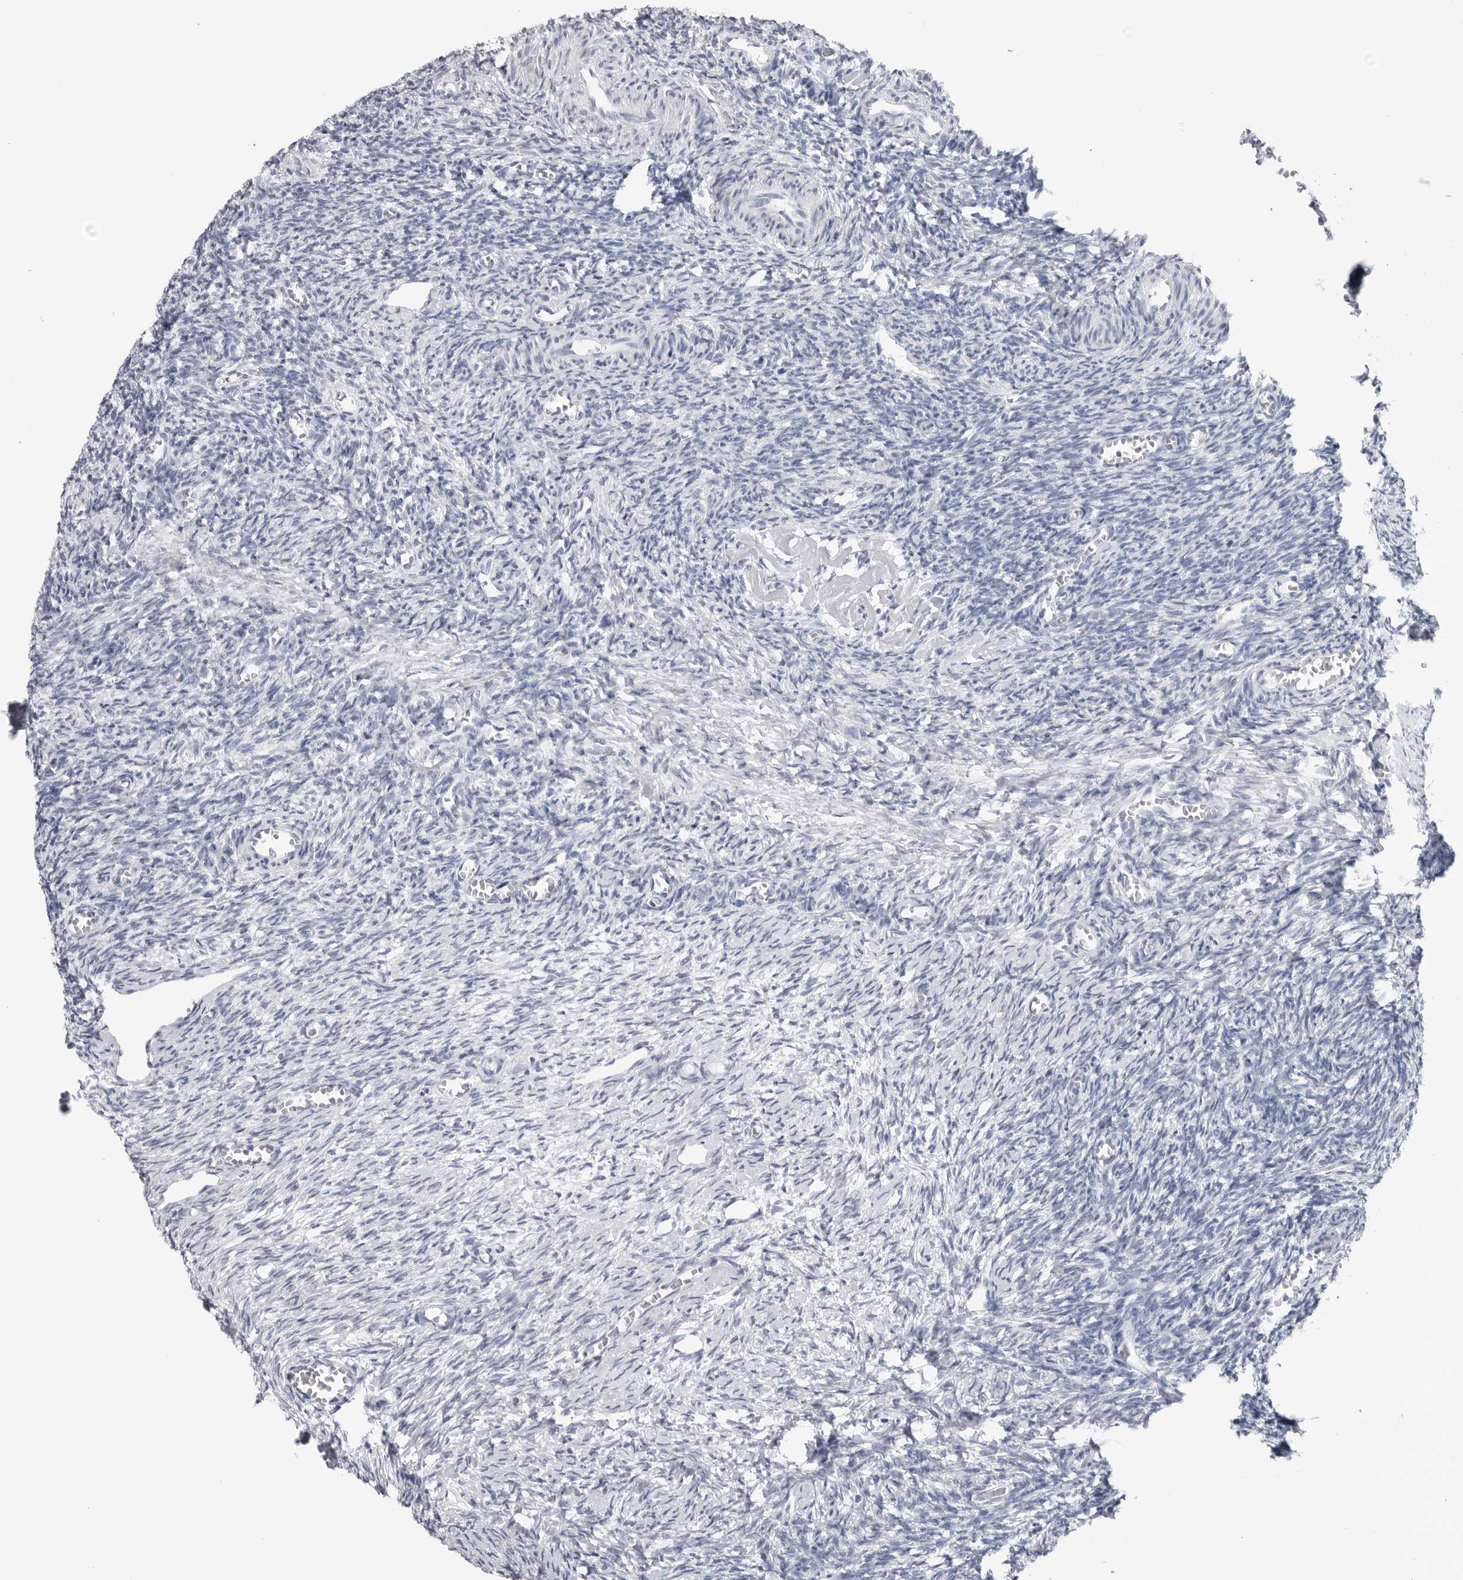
{"staining": {"intensity": "negative", "quantity": "none", "location": "none"}, "tissue": "ovary", "cell_type": "Ovarian stroma cells", "image_type": "normal", "snomed": [{"axis": "morphology", "description": "Normal tissue, NOS"}, {"axis": "topography", "description": "Ovary"}], "caption": "Benign ovary was stained to show a protein in brown. There is no significant staining in ovarian stroma cells. (DAB IHC with hematoxylin counter stain).", "gene": "CSH1", "patient": {"sex": "female", "age": 27}}